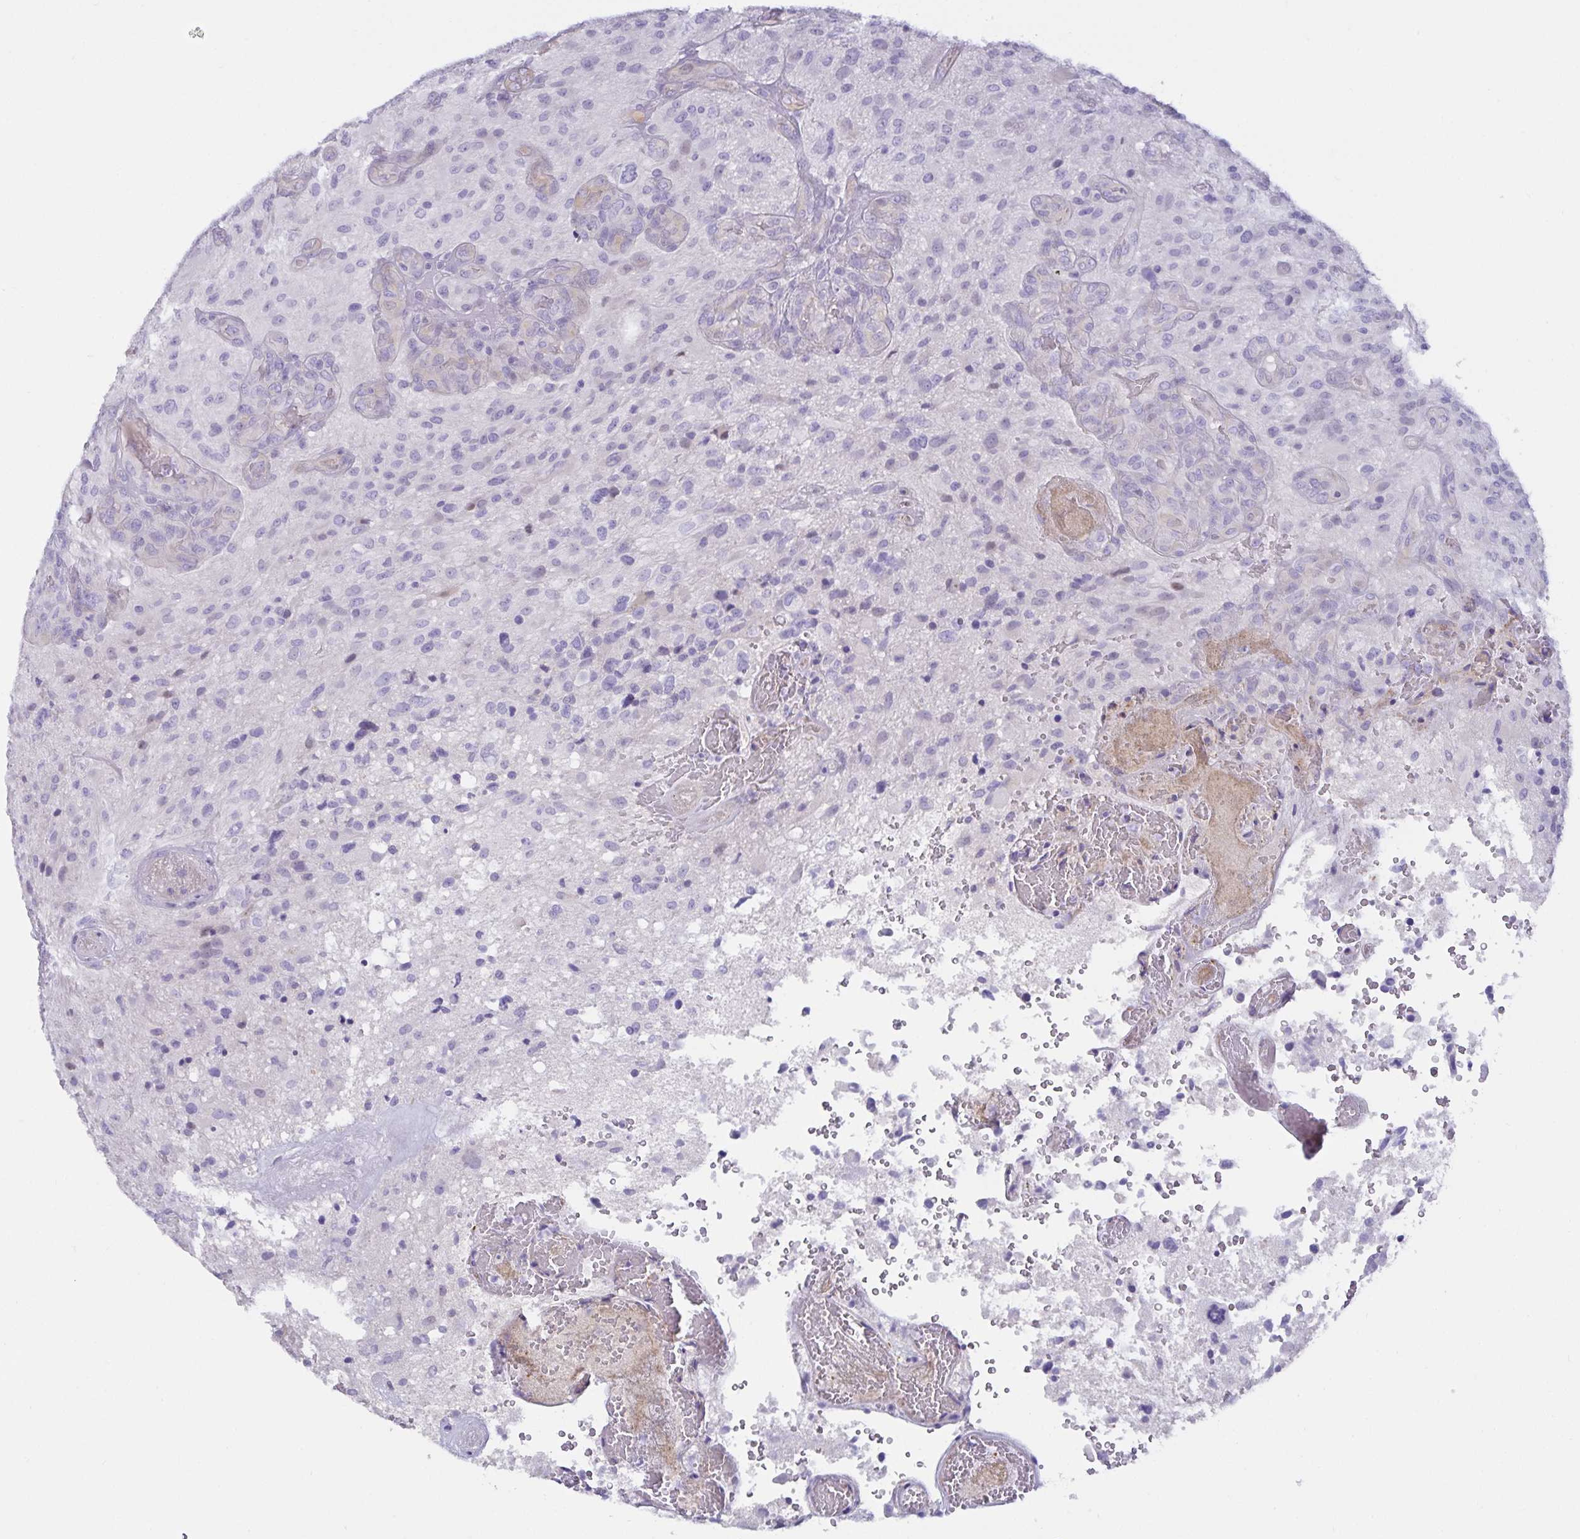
{"staining": {"intensity": "negative", "quantity": "none", "location": "none"}, "tissue": "glioma", "cell_type": "Tumor cells", "image_type": "cancer", "snomed": [{"axis": "morphology", "description": "Glioma, malignant, High grade"}, {"axis": "topography", "description": "Brain"}], "caption": "An IHC photomicrograph of glioma is shown. There is no staining in tumor cells of glioma.", "gene": "SPAG4", "patient": {"sex": "male", "age": 53}}